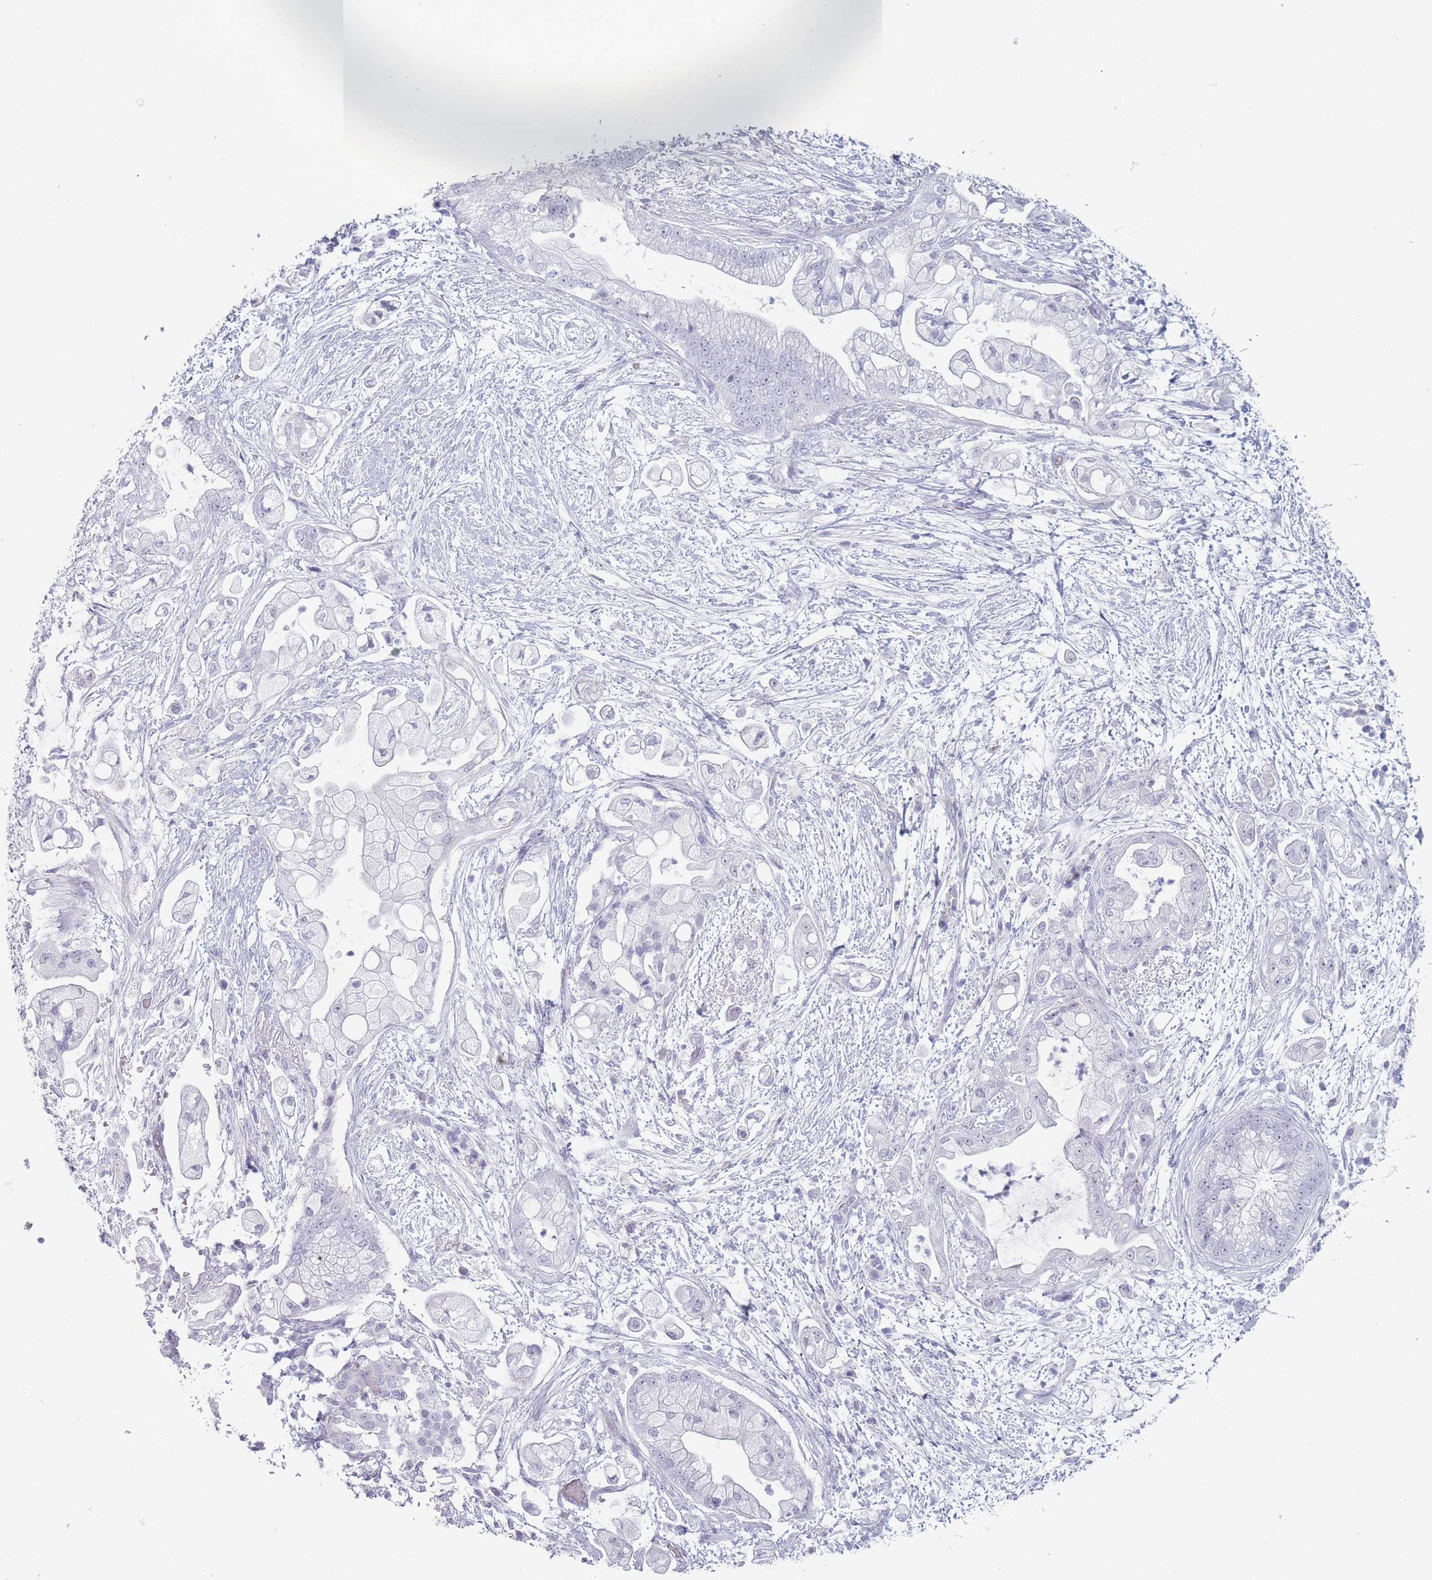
{"staining": {"intensity": "negative", "quantity": "none", "location": "none"}, "tissue": "pancreatic cancer", "cell_type": "Tumor cells", "image_type": "cancer", "snomed": [{"axis": "morphology", "description": "Adenocarcinoma, NOS"}, {"axis": "topography", "description": "Pancreas"}], "caption": "Pancreatic adenocarcinoma was stained to show a protein in brown. There is no significant staining in tumor cells.", "gene": "ROS1", "patient": {"sex": "female", "age": 69}}